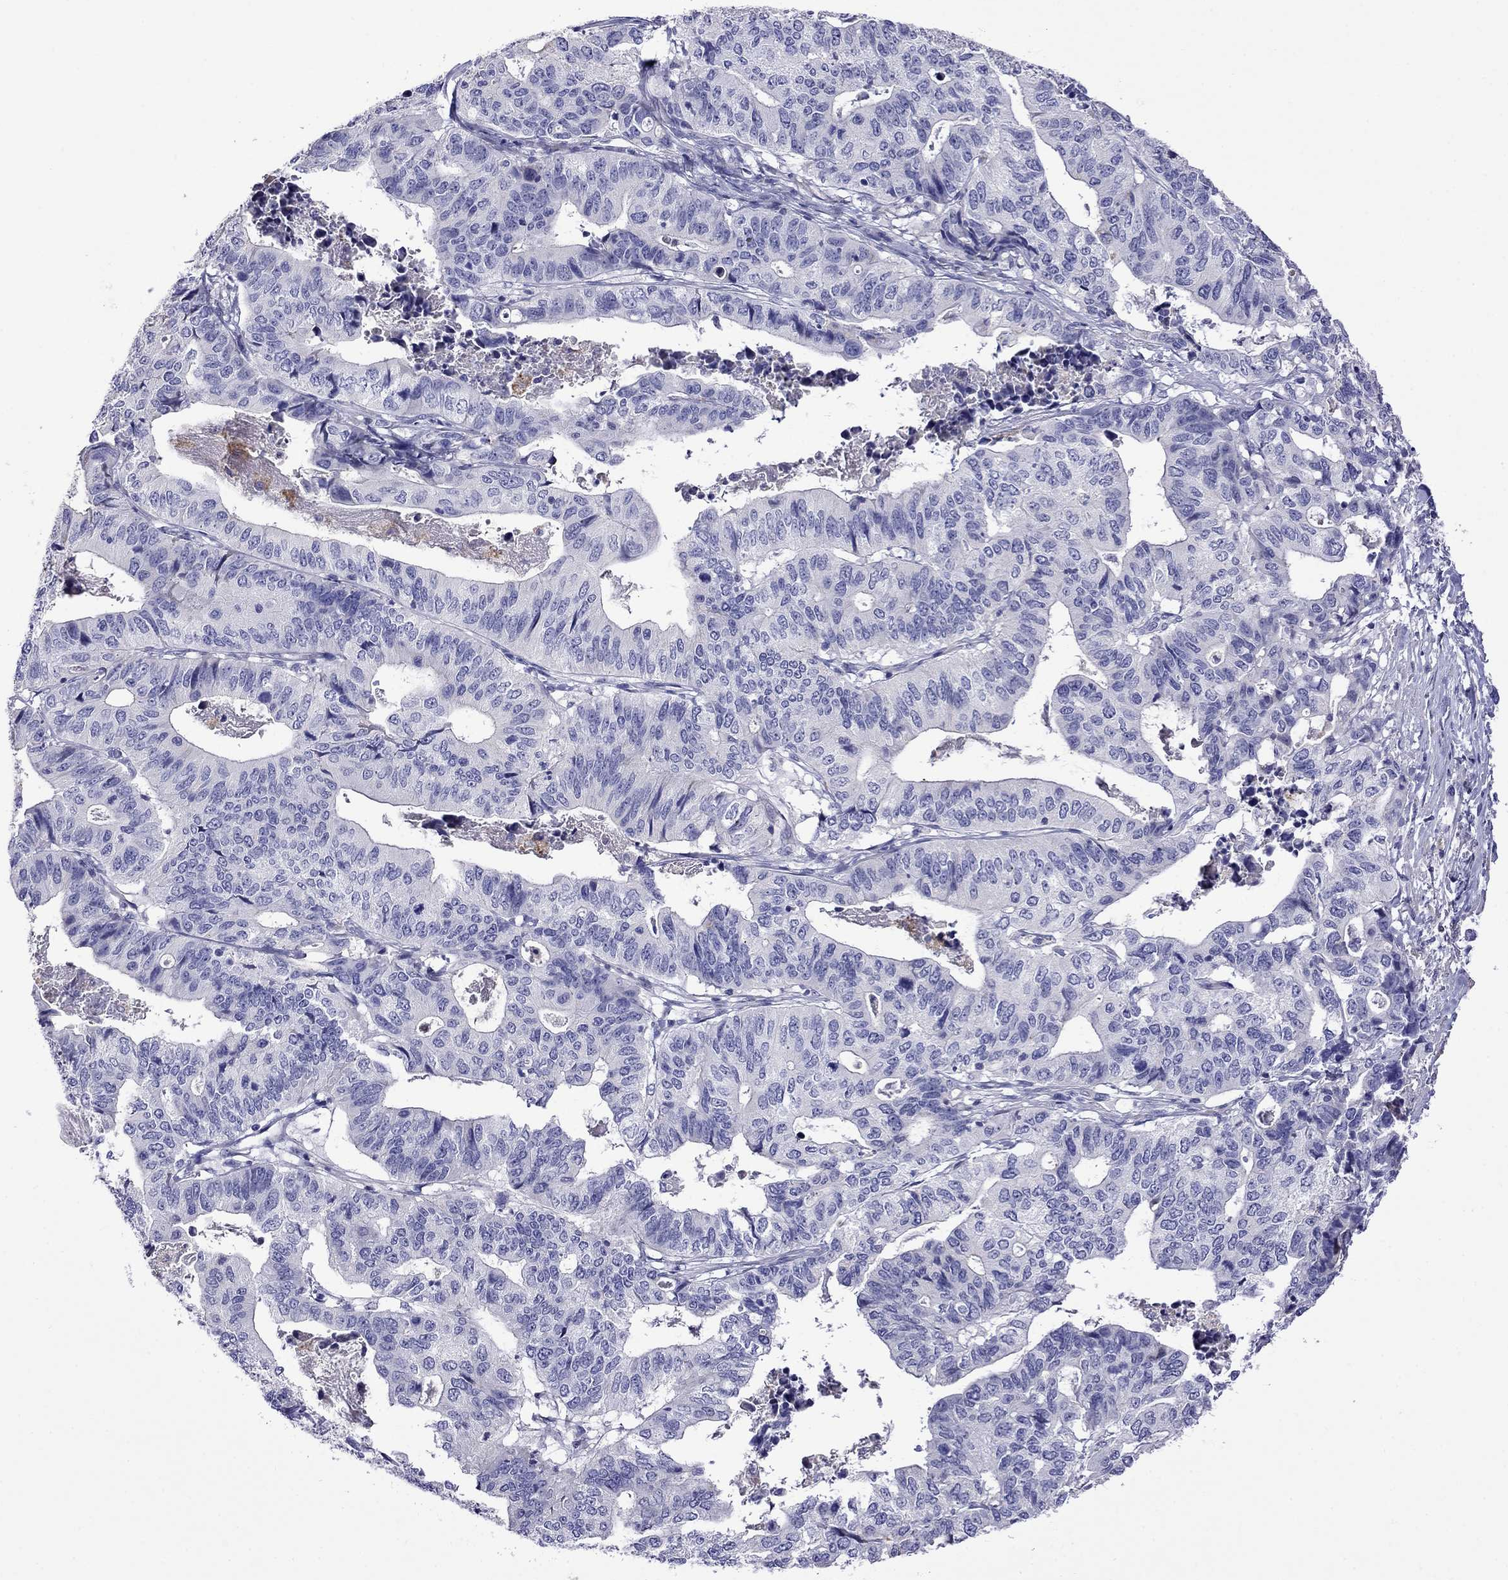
{"staining": {"intensity": "negative", "quantity": "none", "location": "none"}, "tissue": "stomach cancer", "cell_type": "Tumor cells", "image_type": "cancer", "snomed": [{"axis": "morphology", "description": "Adenocarcinoma, NOS"}, {"axis": "topography", "description": "Stomach, upper"}], "caption": "IHC of adenocarcinoma (stomach) displays no staining in tumor cells.", "gene": "STAR", "patient": {"sex": "female", "age": 67}}